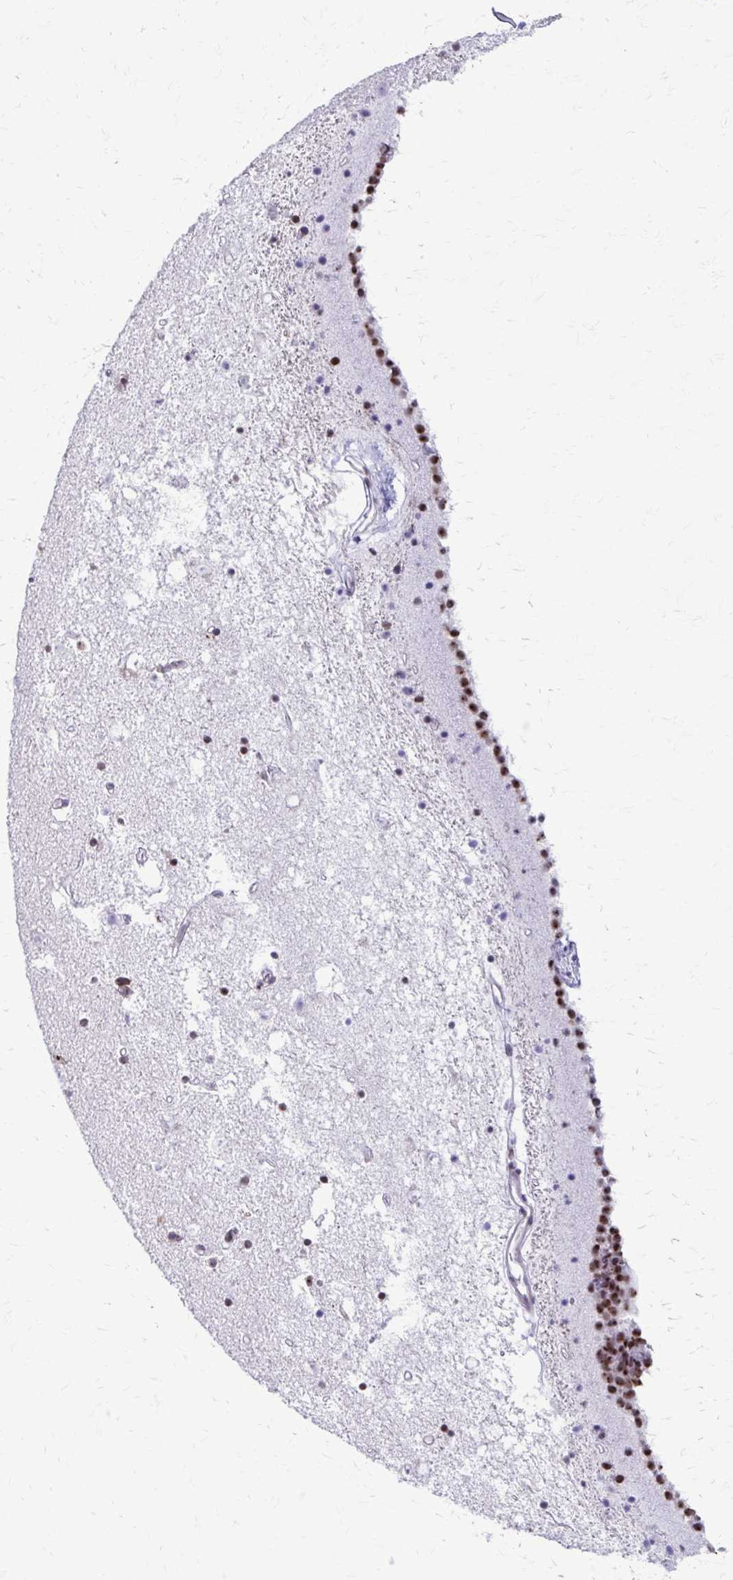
{"staining": {"intensity": "moderate", "quantity": "<25%", "location": "nuclear"}, "tissue": "caudate", "cell_type": "Glial cells", "image_type": "normal", "snomed": [{"axis": "morphology", "description": "Normal tissue, NOS"}, {"axis": "topography", "description": "Lateral ventricle wall"}], "caption": "Moderate nuclear expression for a protein is identified in approximately <25% of glial cells of benign caudate using immunohistochemistry (IHC).", "gene": "PROSER1", "patient": {"sex": "female", "age": 71}}